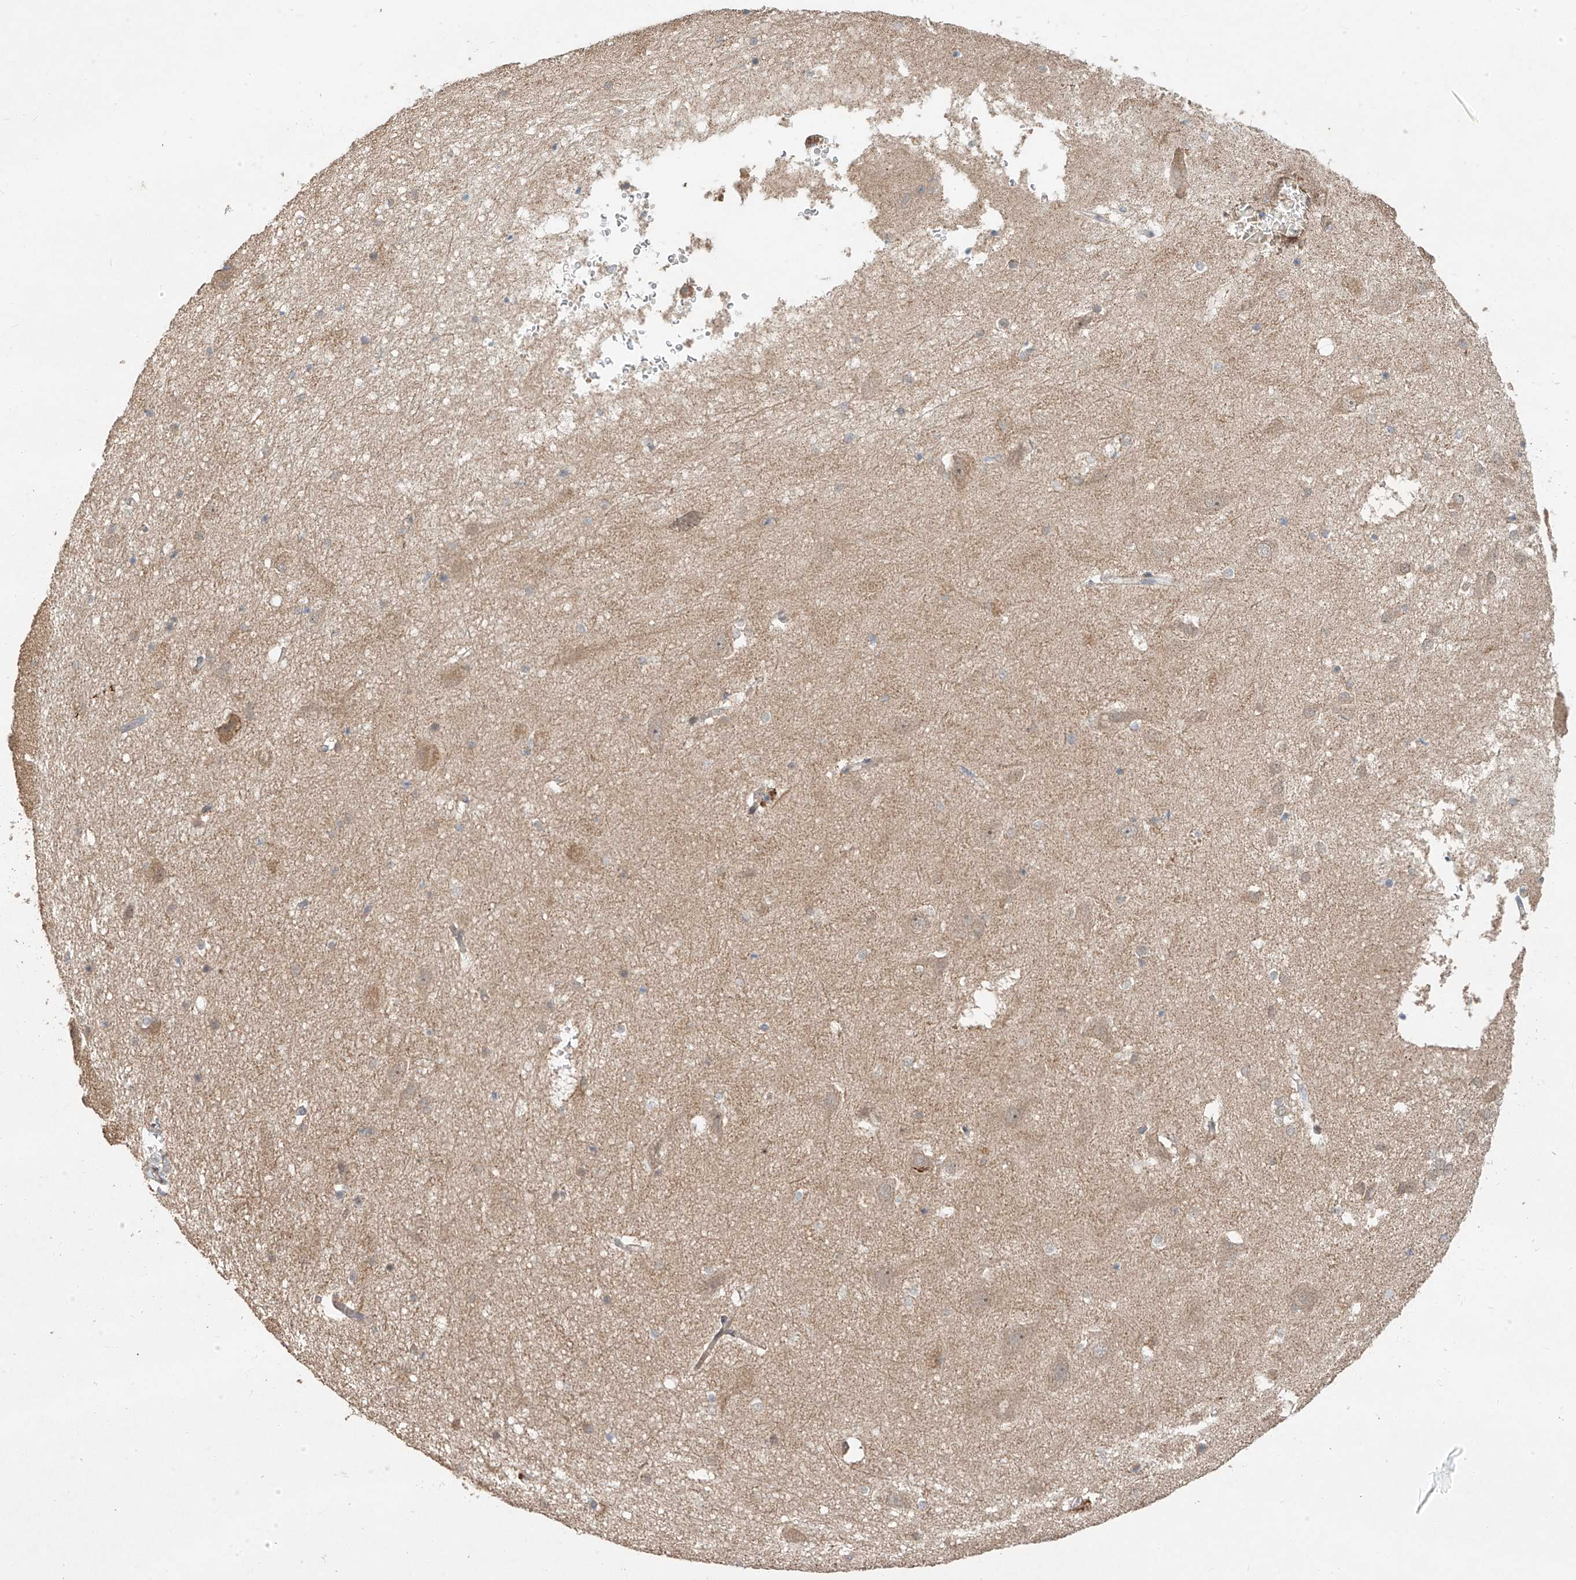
{"staining": {"intensity": "negative", "quantity": "none", "location": "none"}, "tissue": "hippocampus", "cell_type": "Glial cells", "image_type": "normal", "snomed": [{"axis": "morphology", "description": "Normal tissue, NOS"}, {"axis": "topography", "description": "Hippocampus"}], "caption": "A high-resolution histopathology image shows immunohistochemistry staining of unremarkable hippocampus, which displays no significant expression in glial cells.", "gene": "TMEM61", "patient": {"sex": "female", "age": 52}}